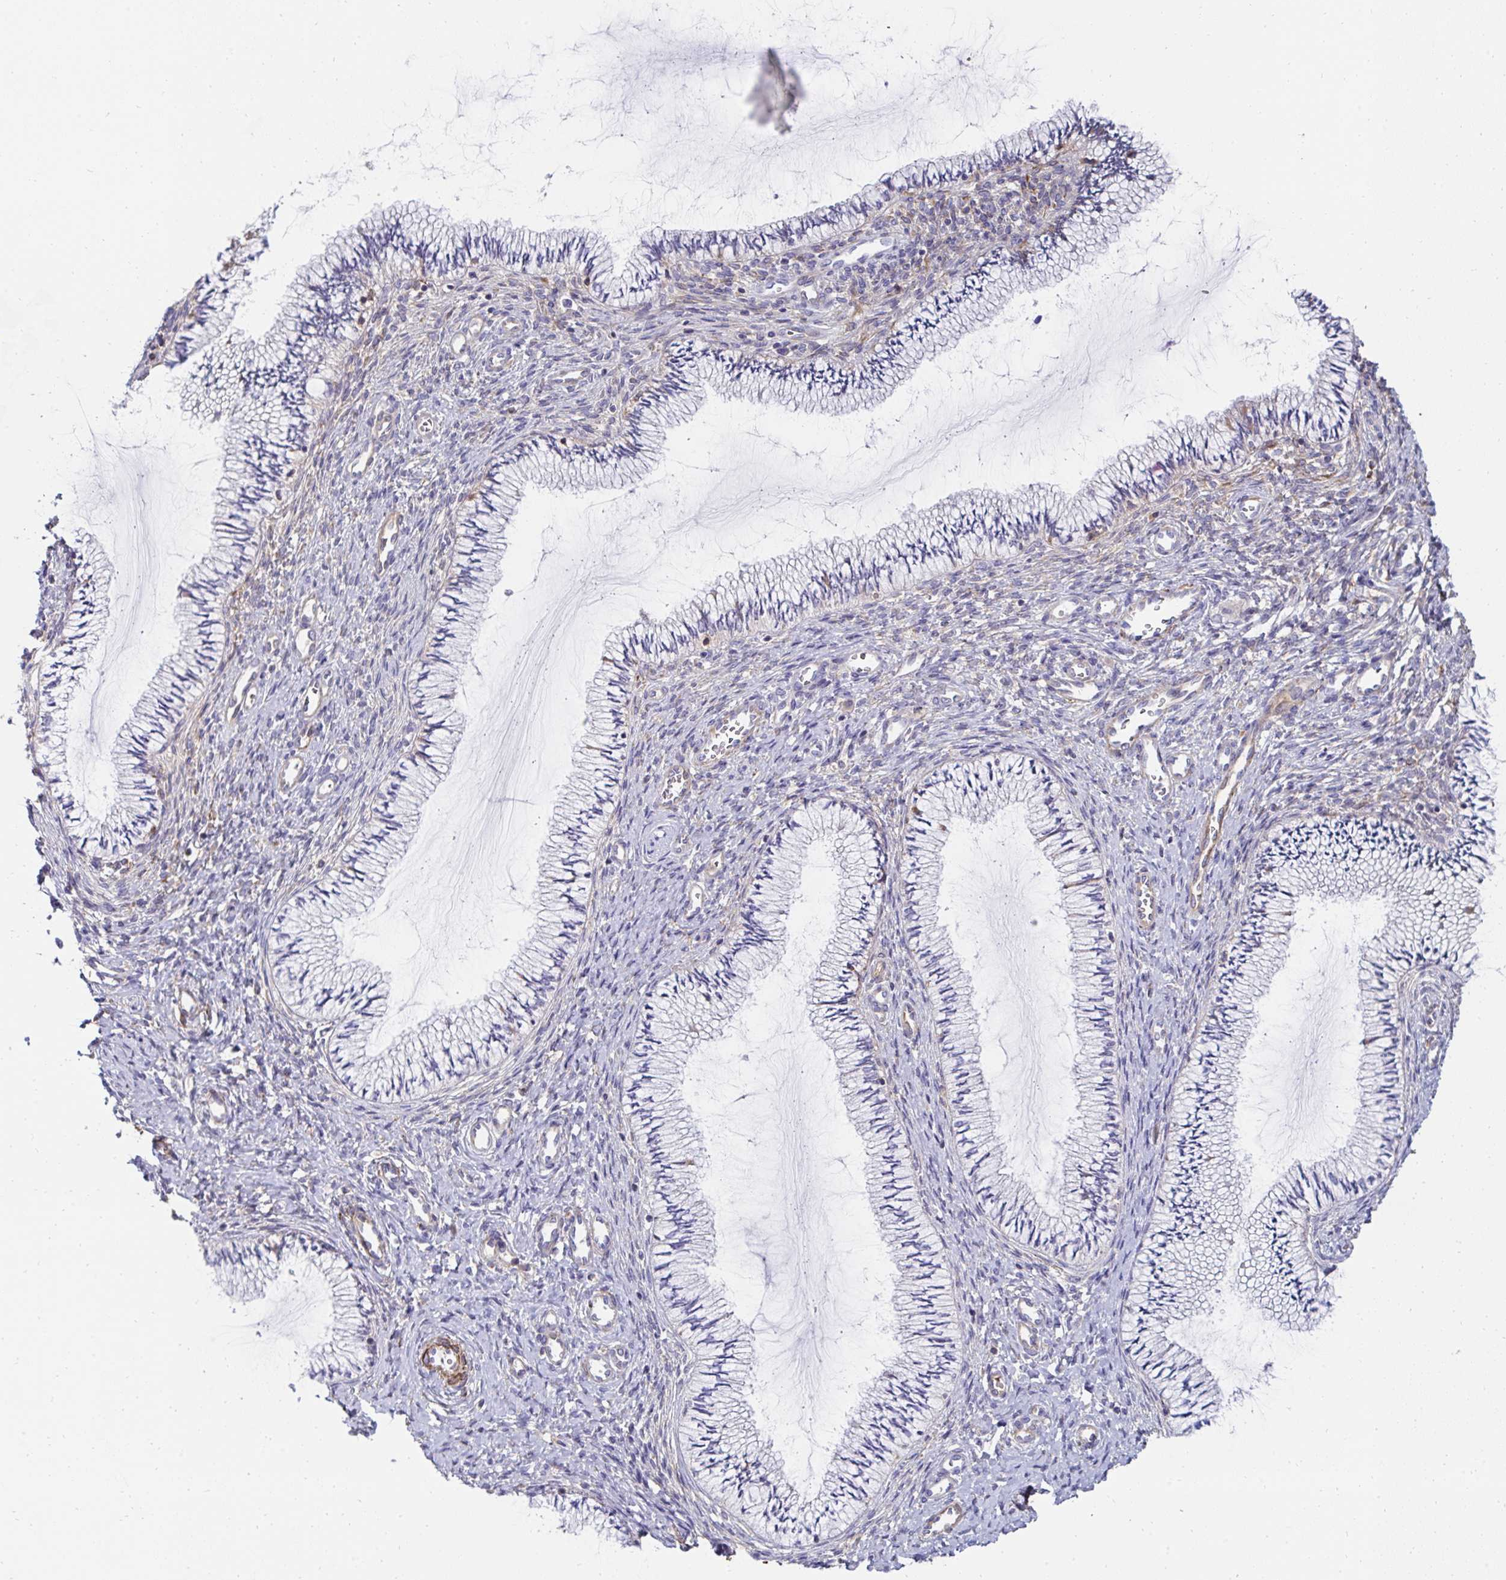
{"staining": {"intensity": "negative", "quantity": "none", "location": "none"}, "tissue": "cervix", "cell_type": "Glandular cells", "image_type": "normal", "snomed": [{"axis": "morphology", "description": "Normal tissue, NOS"}, {"axis": "topography", "description": "Cervix"}], "caption": "Immunohistochemistry image of benign human cervix stained for a protein (brown), which shows no staining in glandular cells. (DAB (3,3'-diaminobenzidine) IHC with hematoxylin counter stain).", "gene": "FBXL13", "patient": {"sex": "female", "age": 24}}